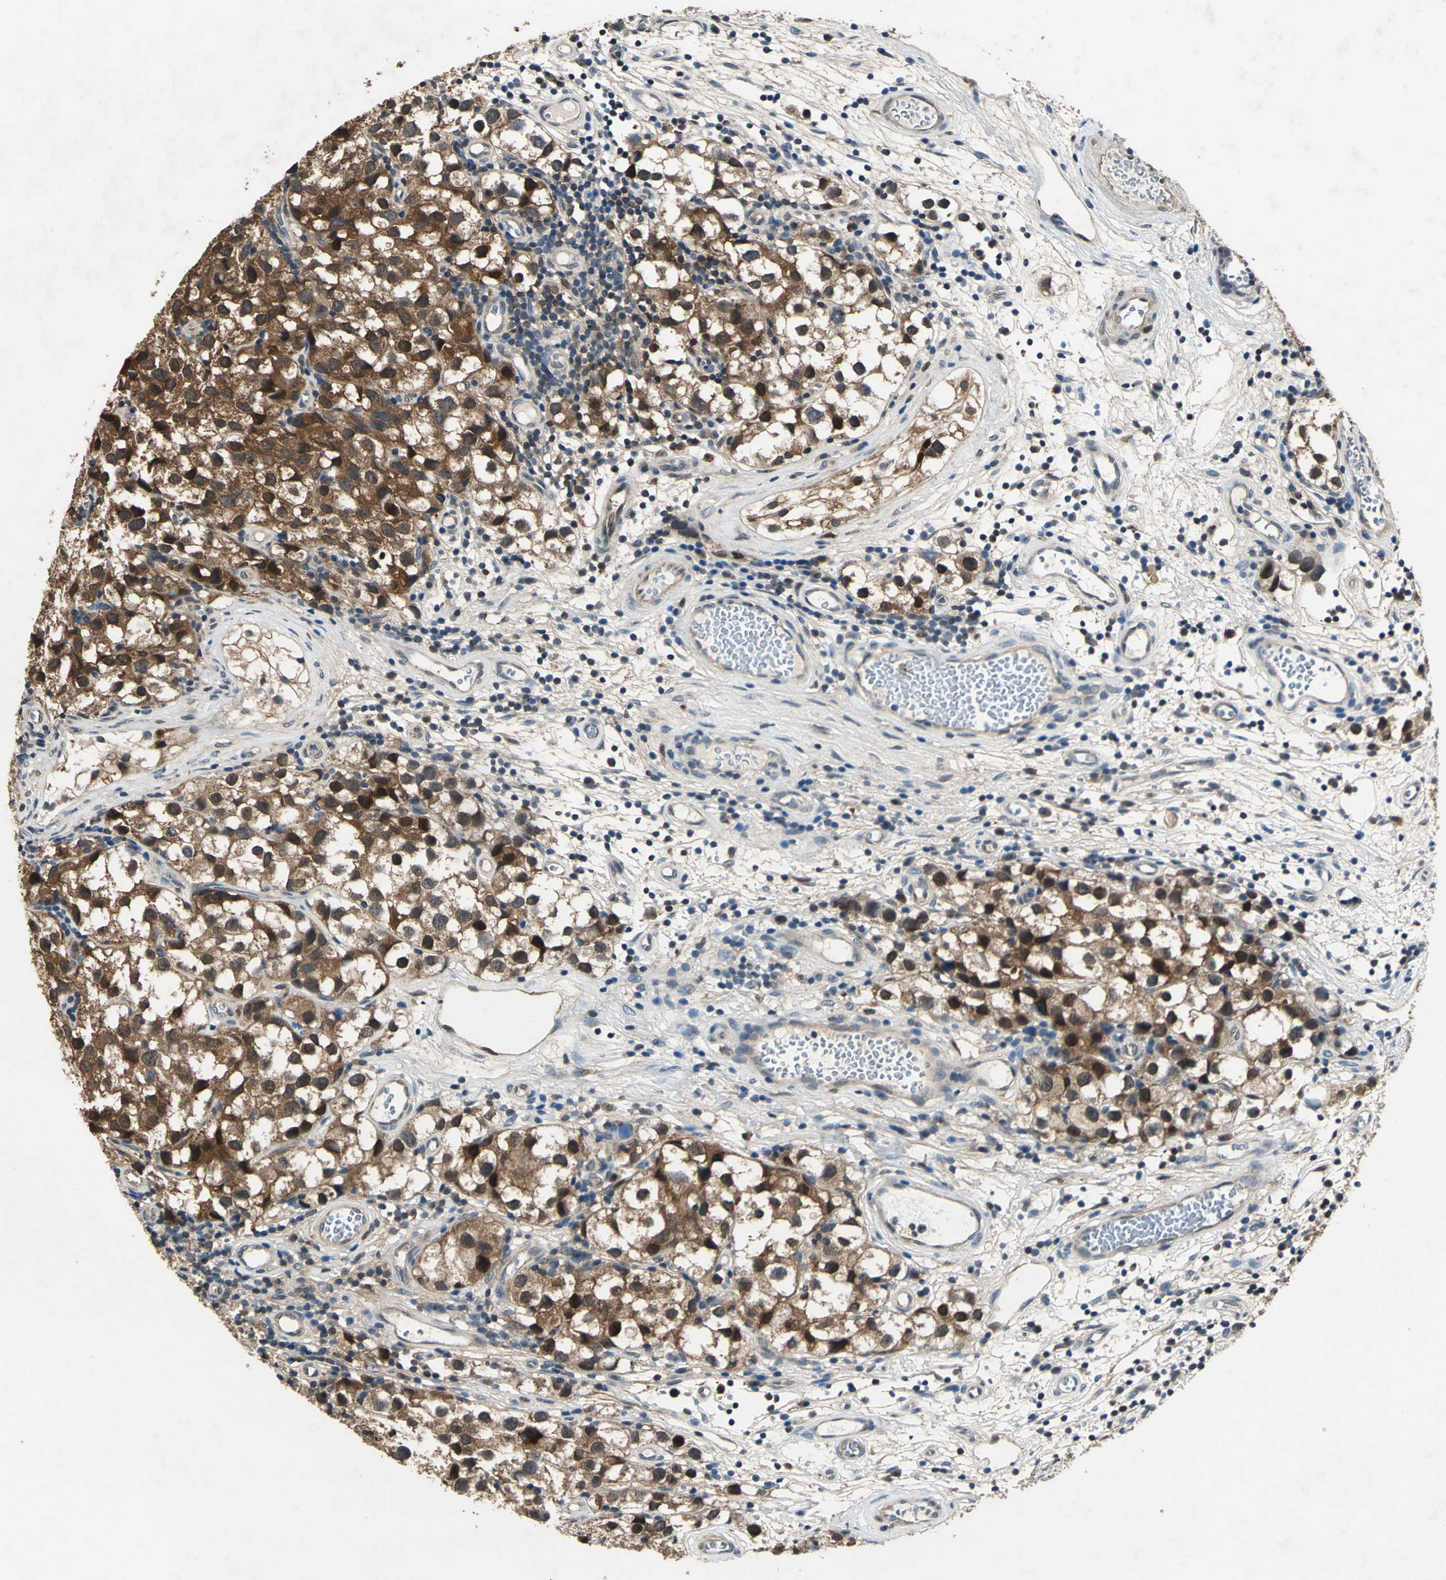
{"staining": {"intensity": "strong", "quantity": ">75%", "location": "cytoplasmic/membranous,nuclear"}, "tissue": "testis cancer", "cell_type": "Tumor cells", "image_type": "cancer", "snomed": [{"axis": "morphology", "description": "Seminoma, NOS"}, {"axis": "topography", "description": "Testis"}], "caption": "Immunohistochemical staining of human testis seminoma shows strong cytoplasmic/membranous and nuclear protein staining in about >75% of tumor cells.", "gene": "RRM2B", "patient": {"sex": "male", "age": 39}}